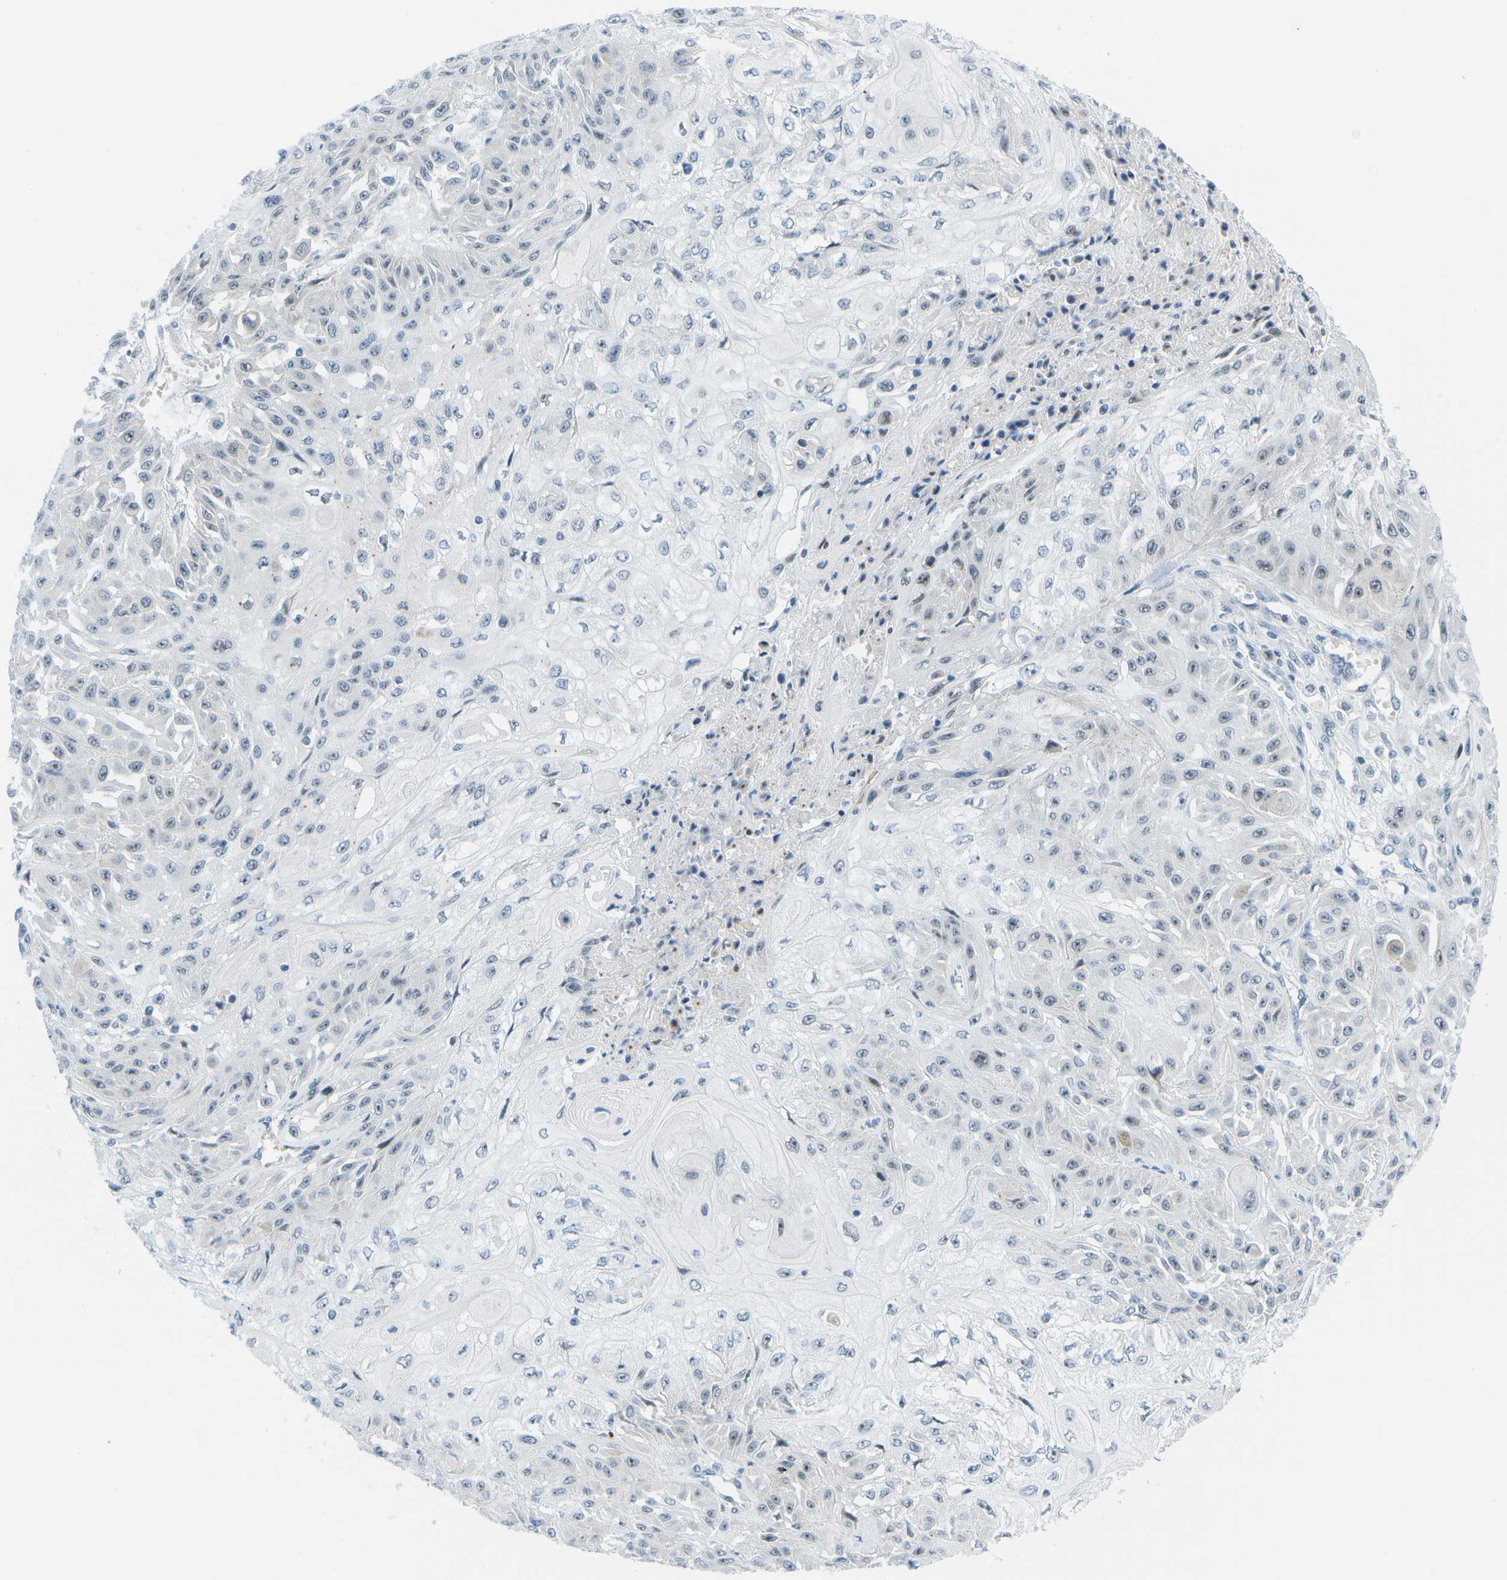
{"staining": {"intensity": "negative", "quantity": "none", "location": "none"}, "tissue": "skin cancer", "cell_type": "Tumor cells", "image_type": "cancer", "snomed": [{"axis": "morphology", "description": "Squamous cell carcinoma, NOS"}, {"axis": "morphology", "description": "Squamous cell carcinoma, metastatic, NOS"}, {"axis": "topography", "description": "Skin"}, {"axis": "topography", "description": "Lymph node"}], "caption": "Tumor cells are negative for protein expression in human skin cancer.", "gene": "PITHD1", "patient": {"sex": "male", "age": 75}}